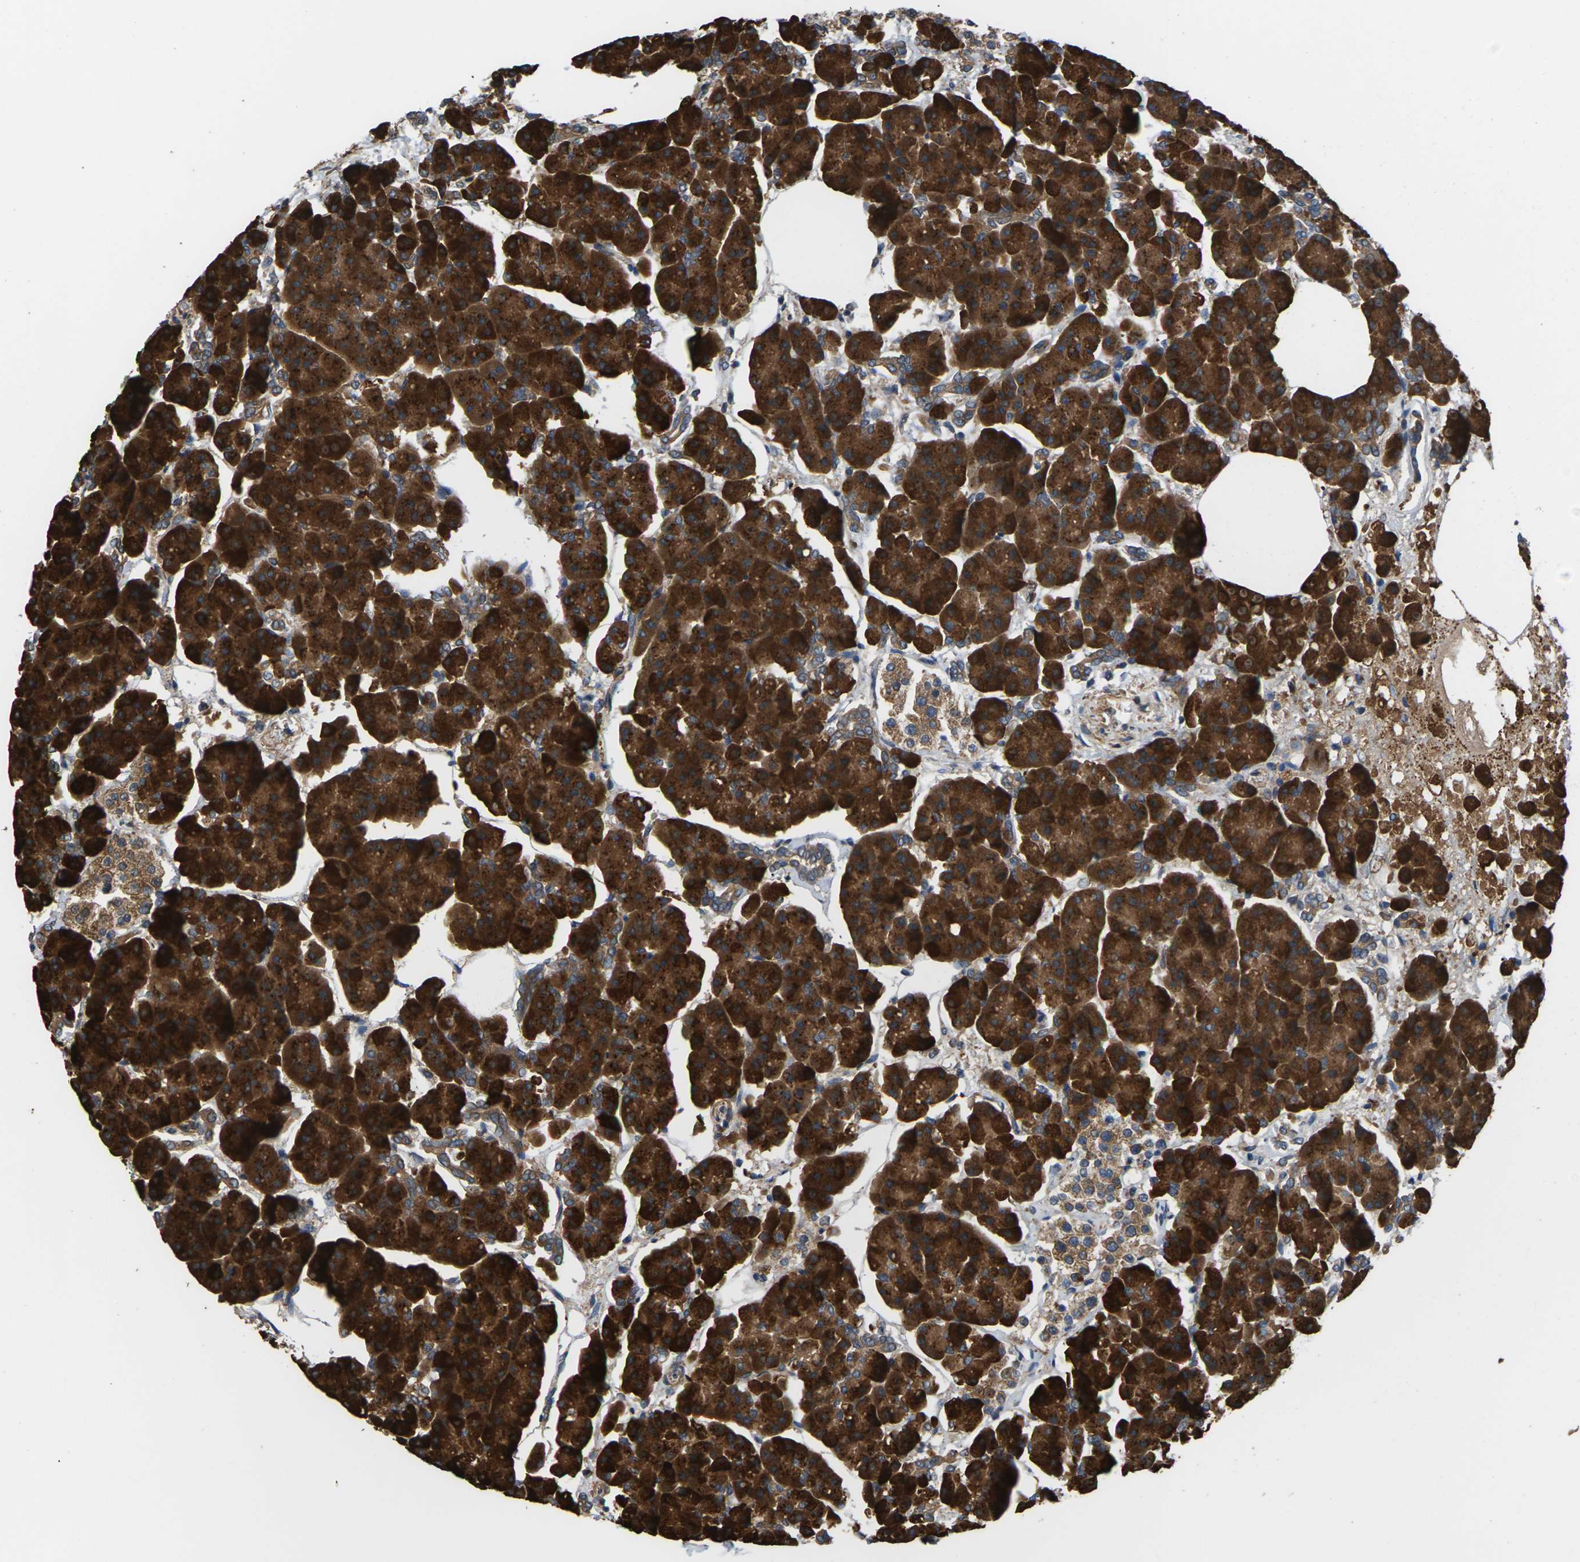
{"staining": {"intensity": "strong", "quantity": ">75%", "location": "cytoplasmic/membranous"}, "tissue": "pancreas", "cell_type": "Exocrine glandular cells", "image_type": "normal", "snomed": [{"axis": "morphology", "description": "Normal tissue, NOS"}, {"axis": "topography", "description": "Pancreas"}], "caption": "Brown immunohistochemical staining in unremarkable human pancreas displays strong cytoplasmic/membranous positivity in about >75% of exocrine glandular cells.", "gene": "NRAS", "patient": {"sex": "female", "age": 70}}